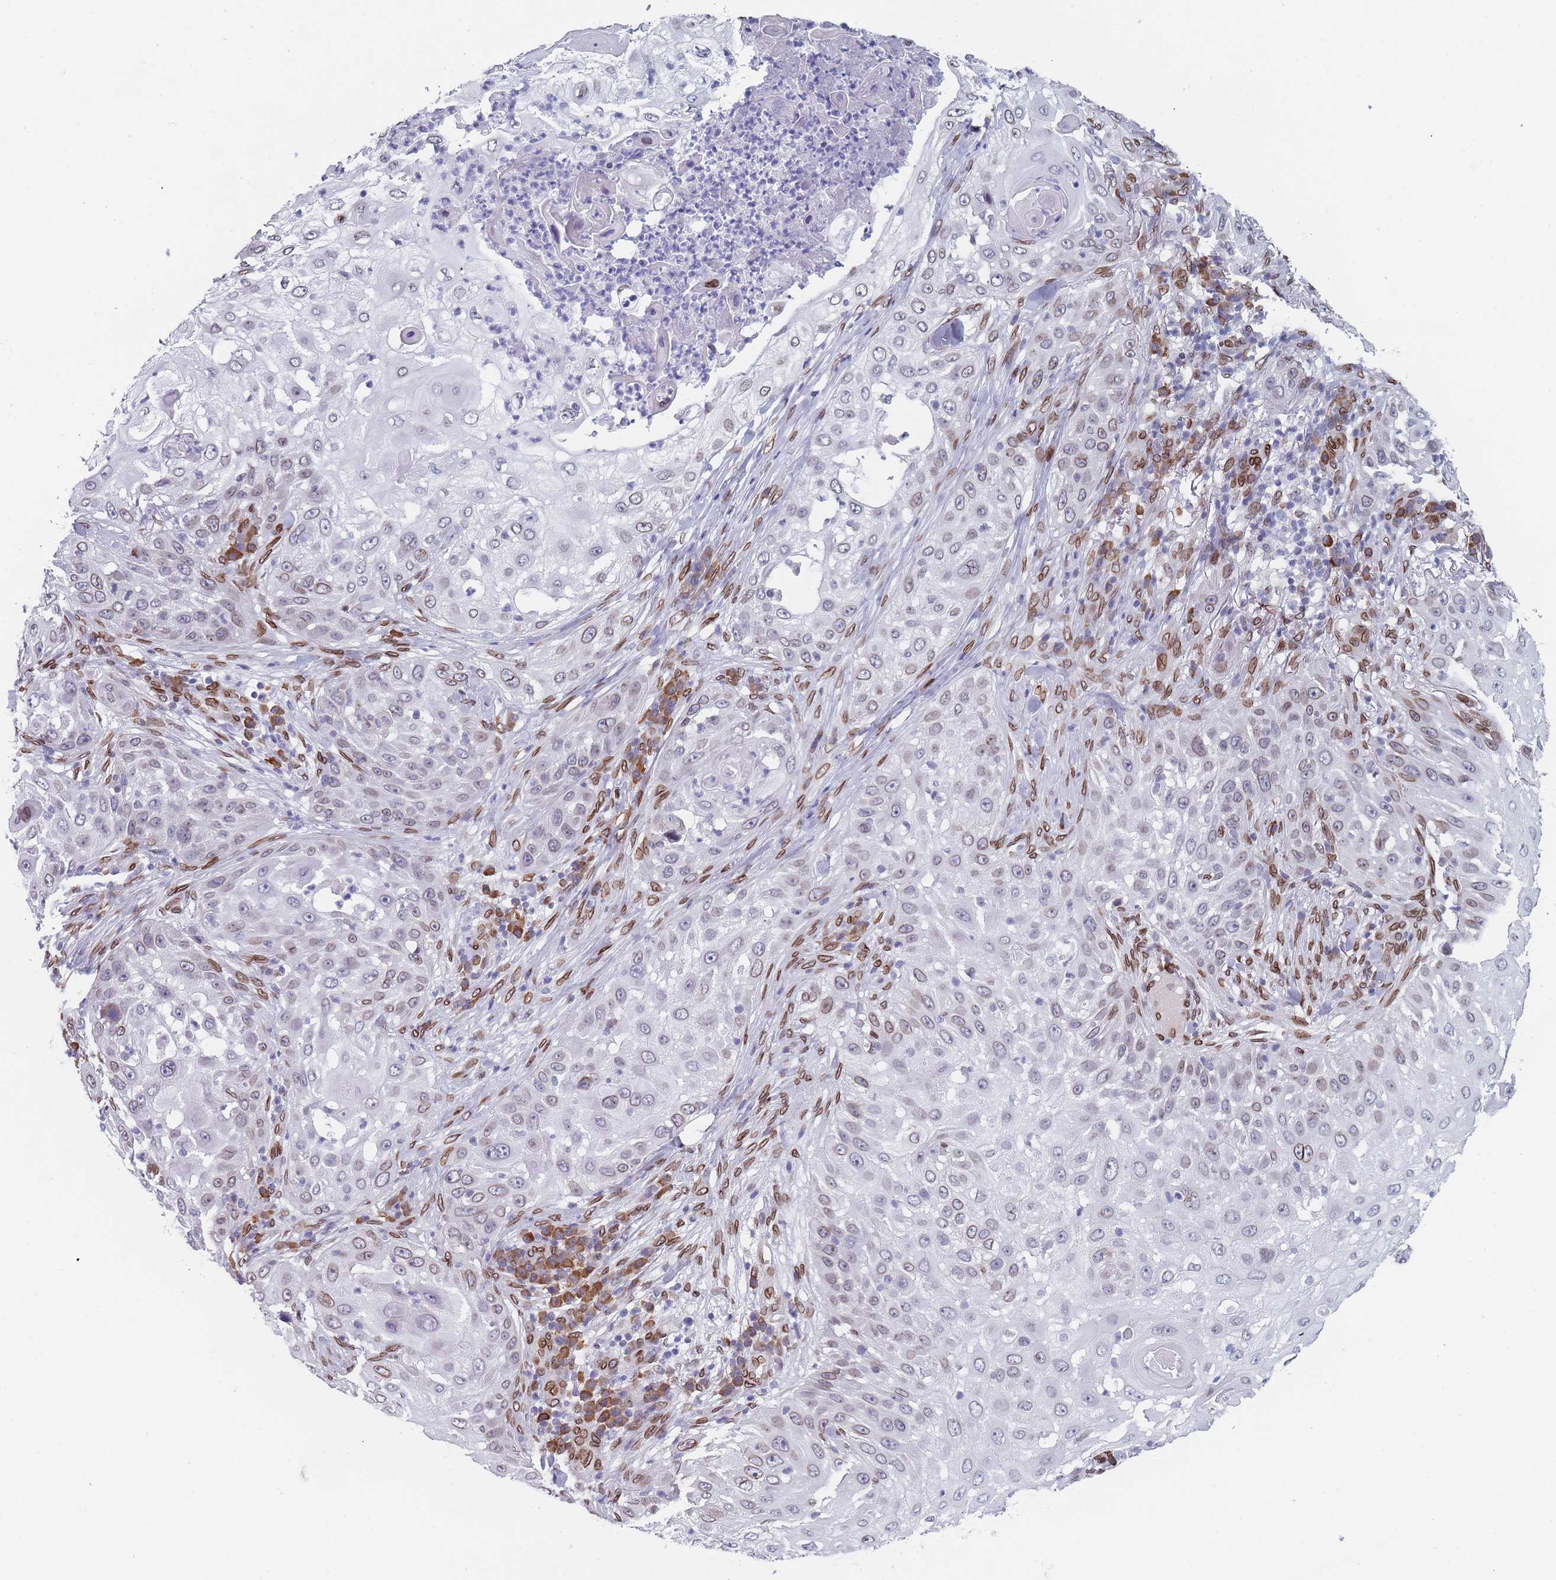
{"staining": {"intensity": "weak", "quantity": "<25%", "location": "cytoplasmic/membranous,nuclear"}, "tissue": "skin cancer", "cell_type": "Tumor cells", "image_type": "cancer", "snomed": [{"axis": "morphology", "description": "Squamous cell carcinoma, NOS"}, {"axis": "topography", "description": "Skin"}], "caption": "High power microscopy image of an immunohistochemistry (IHC) photomicrograph of skin cancer (squamous cell carcinoma), revealing no significant staining in tumor cells.", "gene": "ZBTB1", "patient": {"sex": "female", "age": 44}}